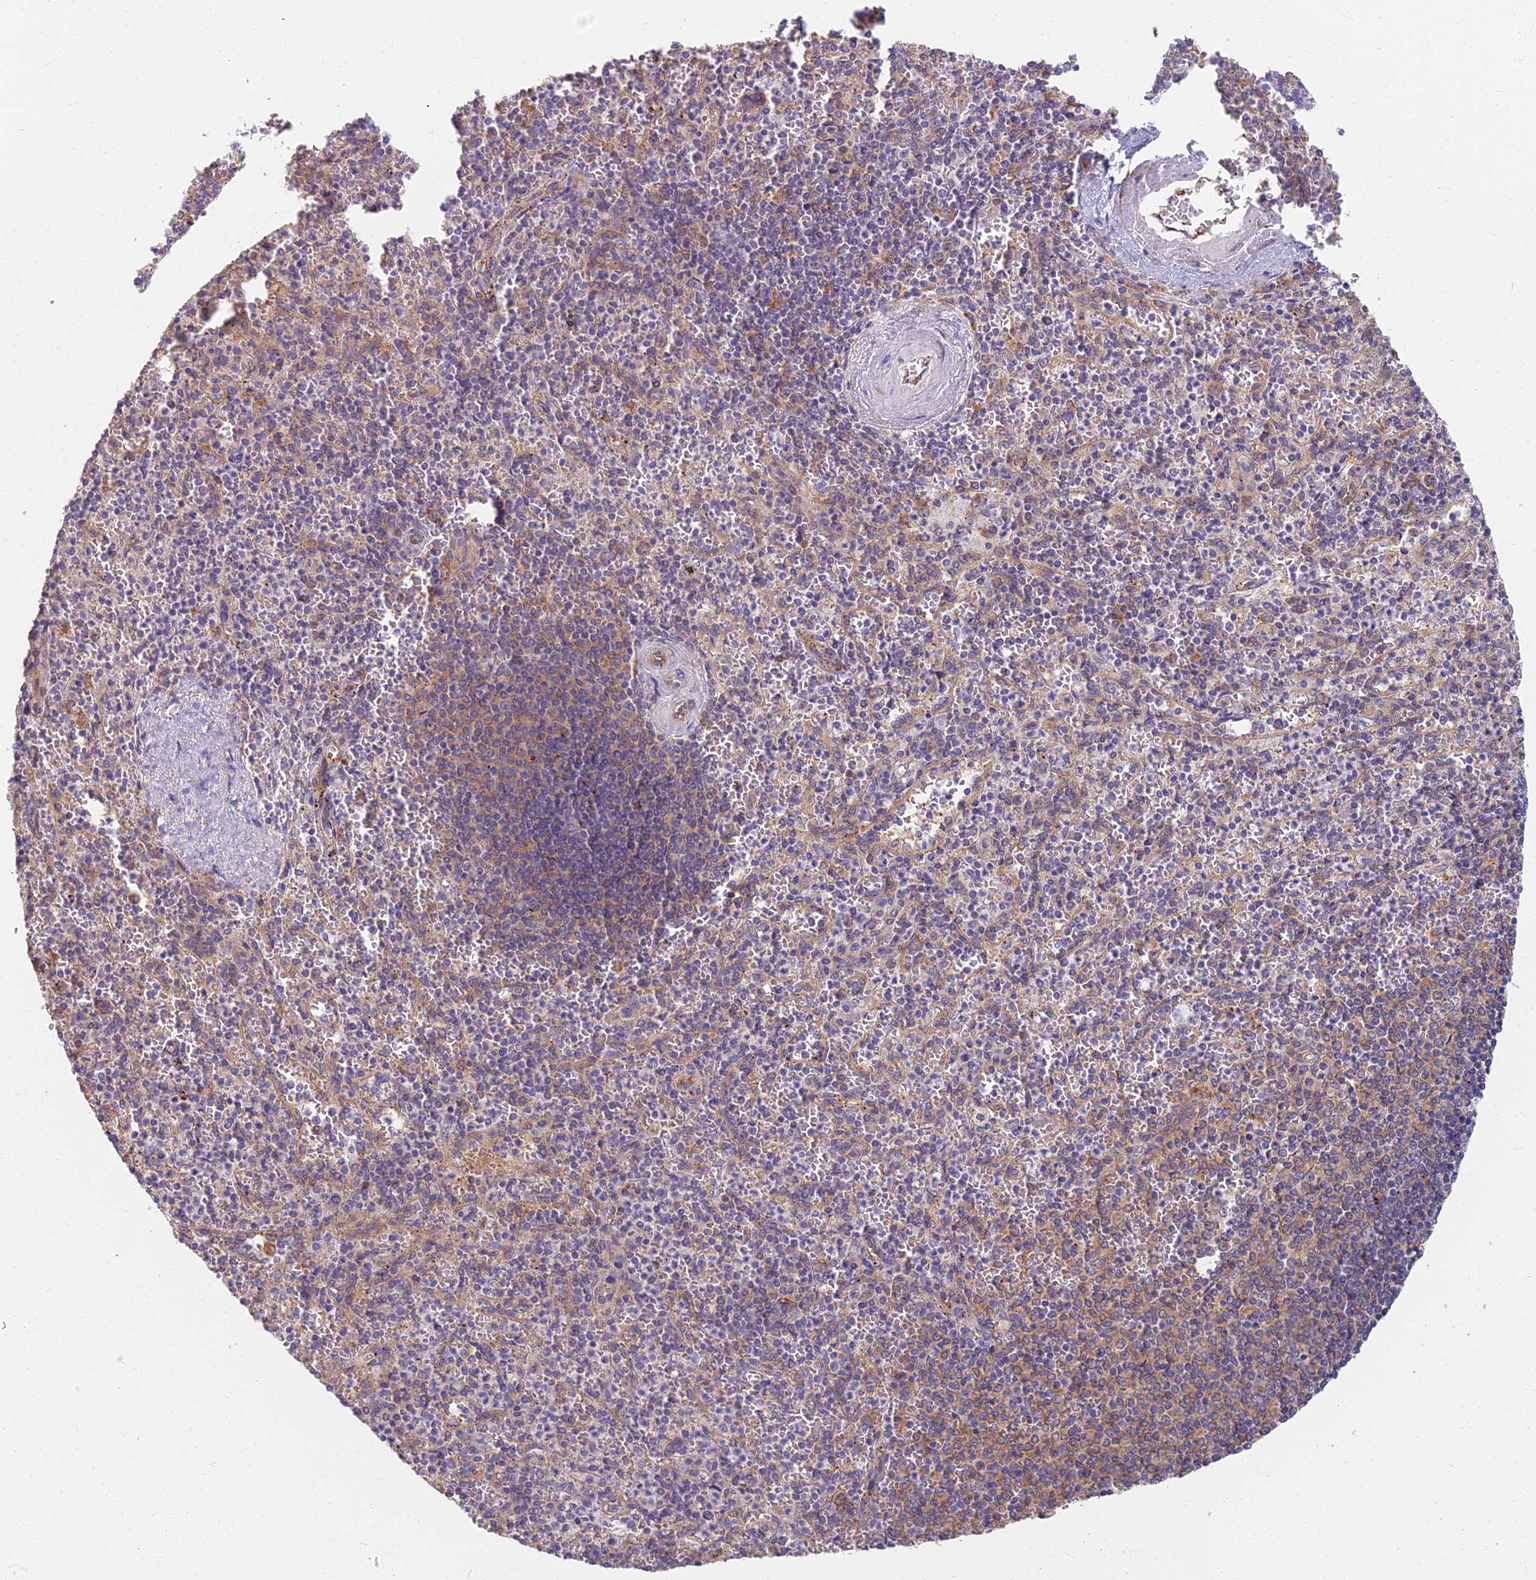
{"staining": {"intensity": "moderate", "quantity": "25%-75%", "location": "cytoplasmic/membranous"}, "tissue": "spleen", "cell_type": "Cells in red pulp", "image_type": "normal", "snomed": [{"axis": "morphology", "description": "Normal tissue, NOS"}, {"axis": "morphology", "description": "Degeneration, NOS"}, {"axis": "topography", "description": "Spleen"}], "caption": "Immunohistochemistry of unremarkable human spleen shows medium levels of moderate cytoplasmic/membranous expression in approximately 25%-75% of cells in red pulp.", "gene": "RBSN", "patient": {"sex": "male", "age": 56}}